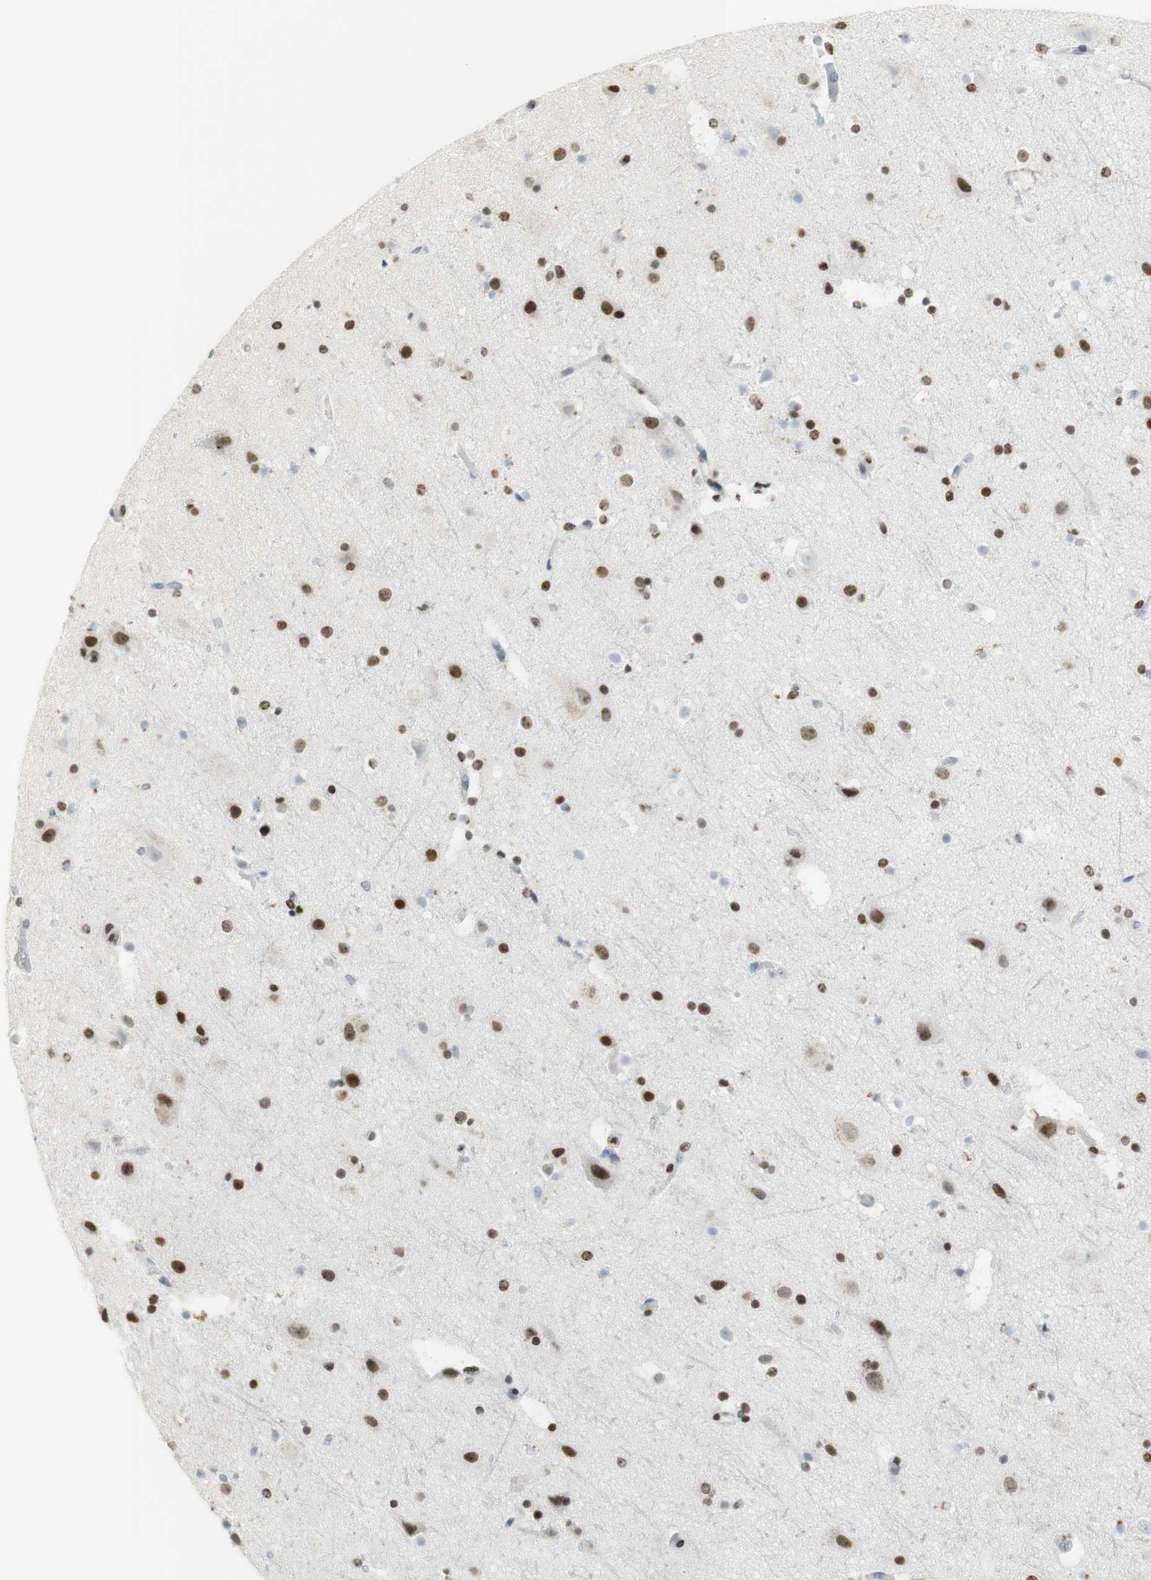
{"staining": {"intensity": "negative", "quantity": "none", "location": "none"}, "tissue": "cerebral cortex", "cell_type": "Endothelial cells", "image_type": "normal", "snomed": [{"axis": "morphology", "description": "Normal tissue, NOS"}, {"axis": "topography", "description": "Cerebral cortex"}], "caption": "A micrograph of human cerebral cortex is negative for staining in endothelial cells. The staining is performed using DAB brown chromogen with nuclei counter-stained in using hematoxylin.", "gene": "BMI1", "patient": {"sex": "male", "age": 45}}